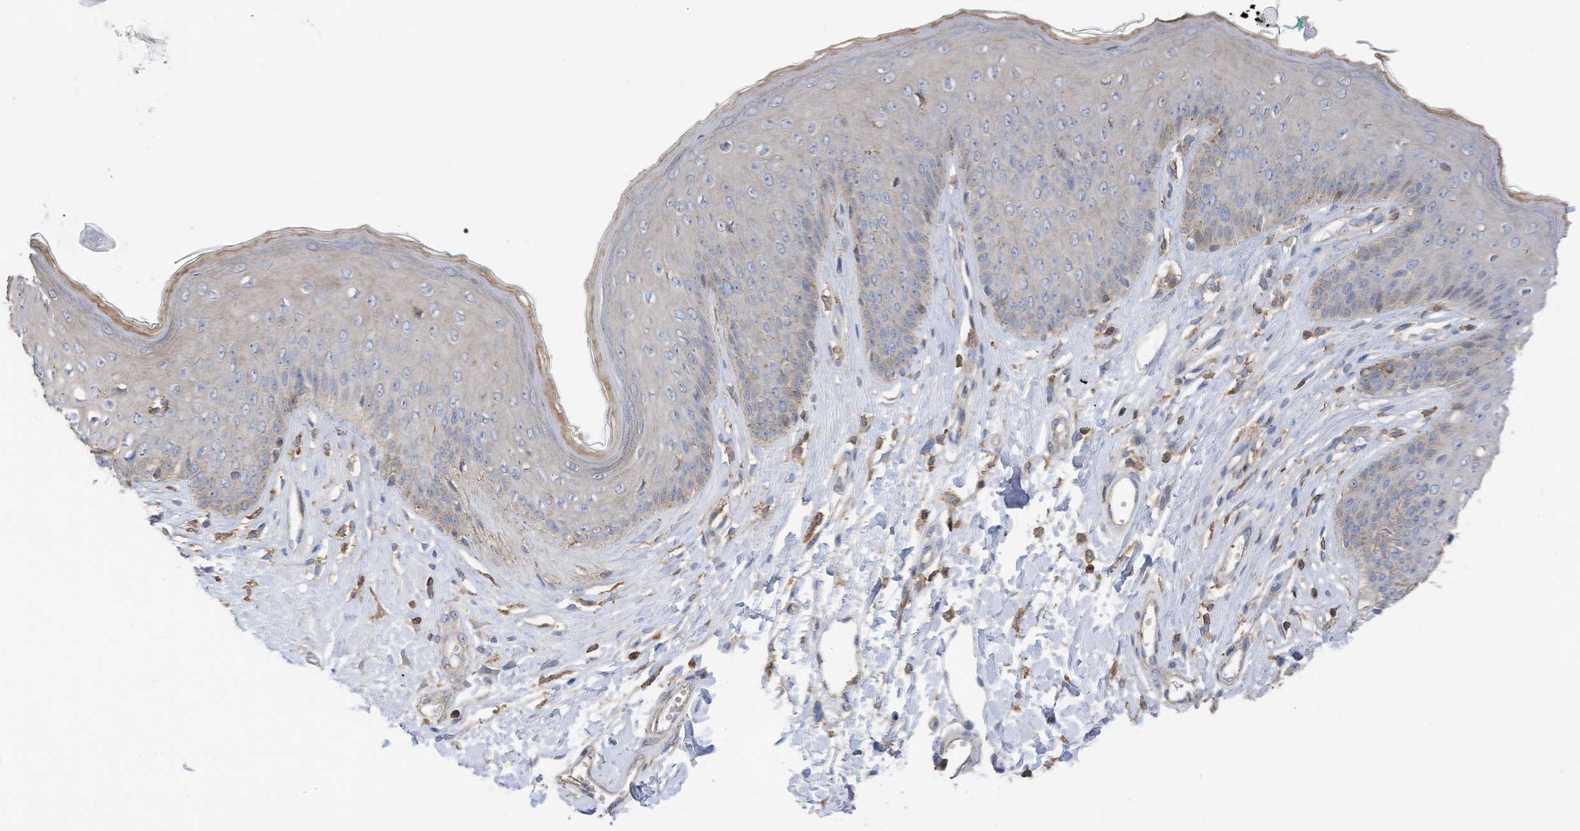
{"staining": {"intensity": "negative", "quantity": "none", "location": "none"}, "tissue": "skin", "cell_type": "Epidermal cells", "image_type": "normal", "snomed": [{"axis": "morphology", "description": "Normal tissue, NOS"}, {"axis": "morphology", "description": "Squamous cell carcinoma, NOS"}, {"axis": "topography", "description": "Vulva"}], "caption": "Immunohistochemistry (IHC) of normal human skin reveals no positivity in epidermal cells.", "gene": "SLFN14", "patient": {"sex": "female", "age": 85}}